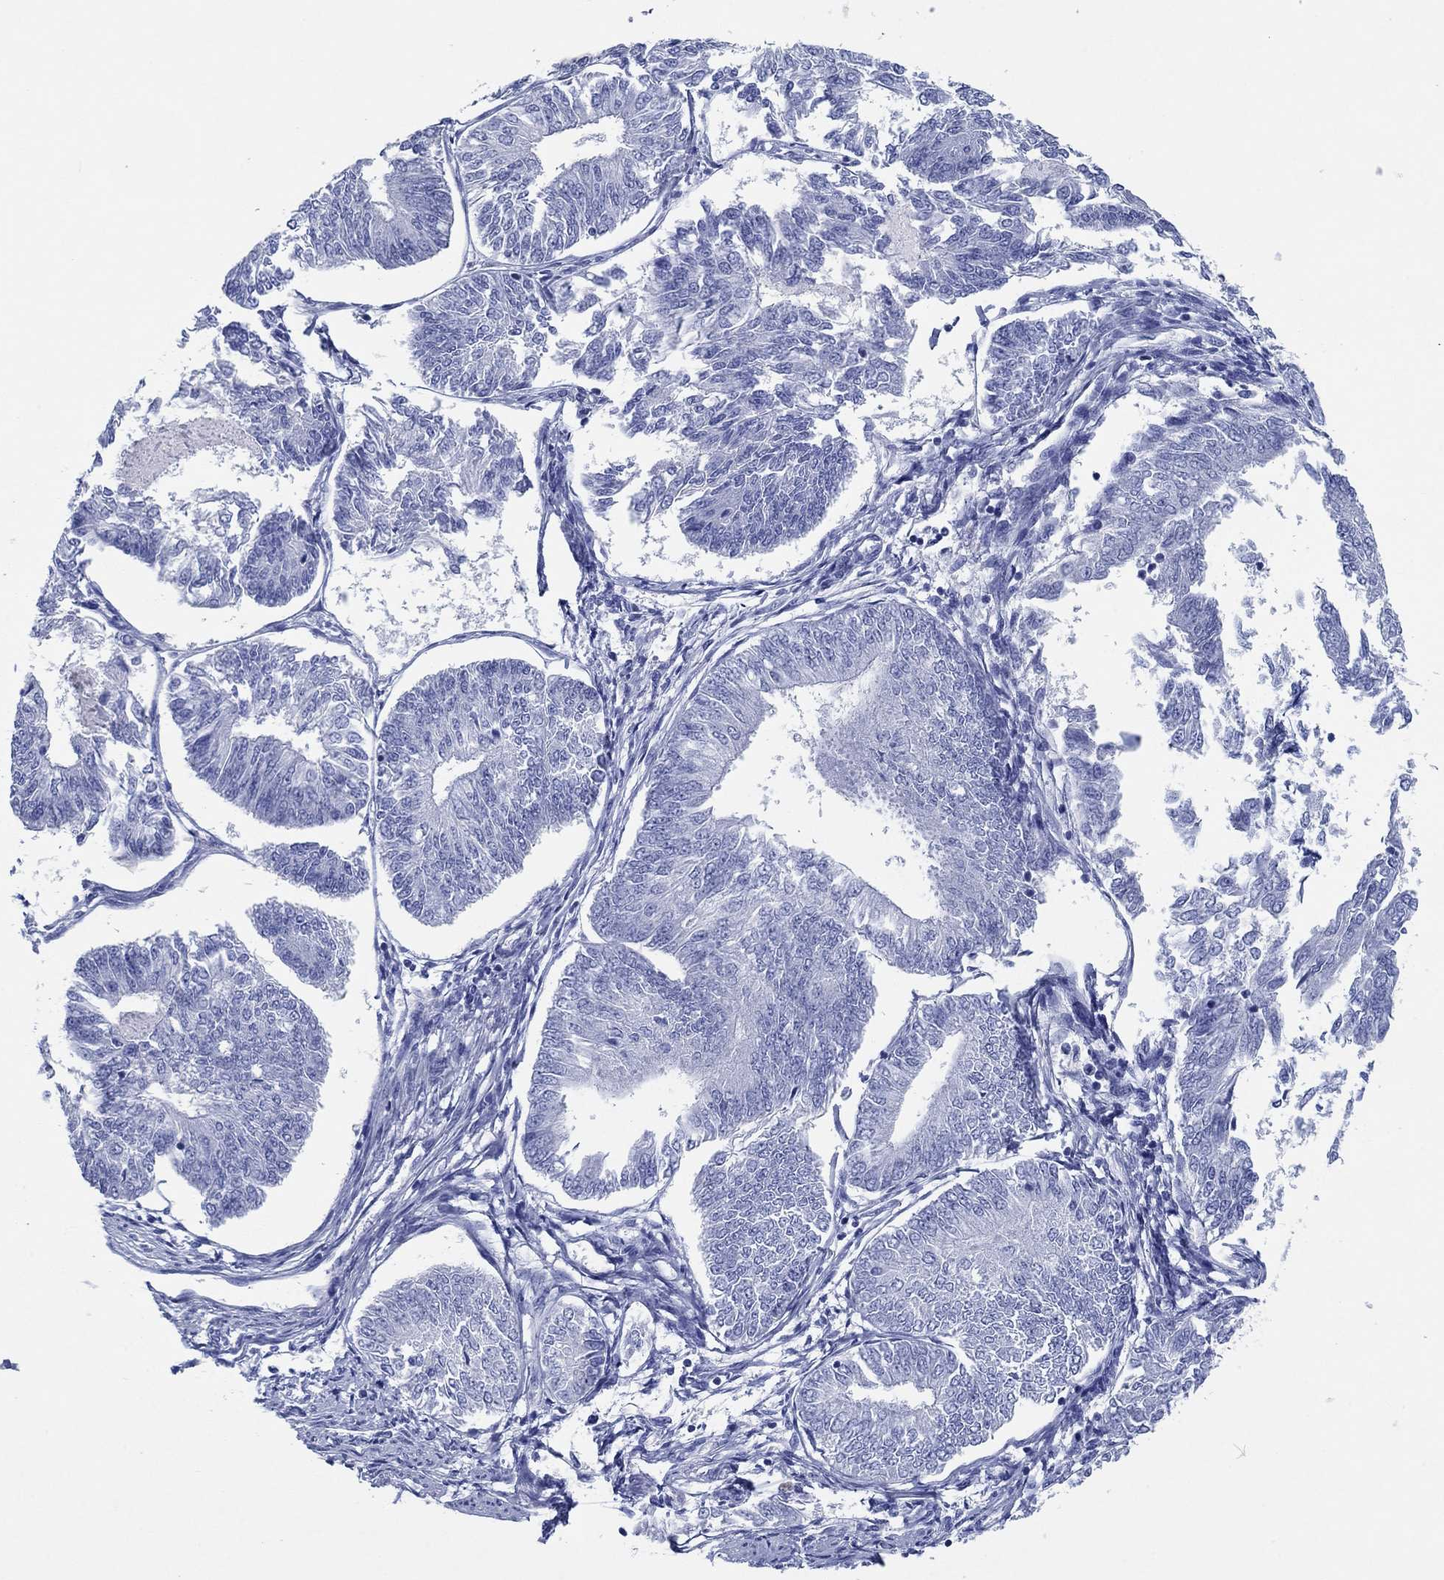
{"staining": {"intensity": "negative", "quantity": "none", "location": "none"}, "tissue": "endometrial cancer", "cell_type": "Tumor cells", "image_type": "cancer", "snomed": [{"axis": "morphology", "description": "Adenocarcinoma, NOS"}, {"axis": "topography", "description": "Endometrium"}], "caption": "The IHC image has no significant staining in tumor cells of endometrial cancer tissue.", "gene": "HCRT", "patient": {"sex": "female", "age": 58}}